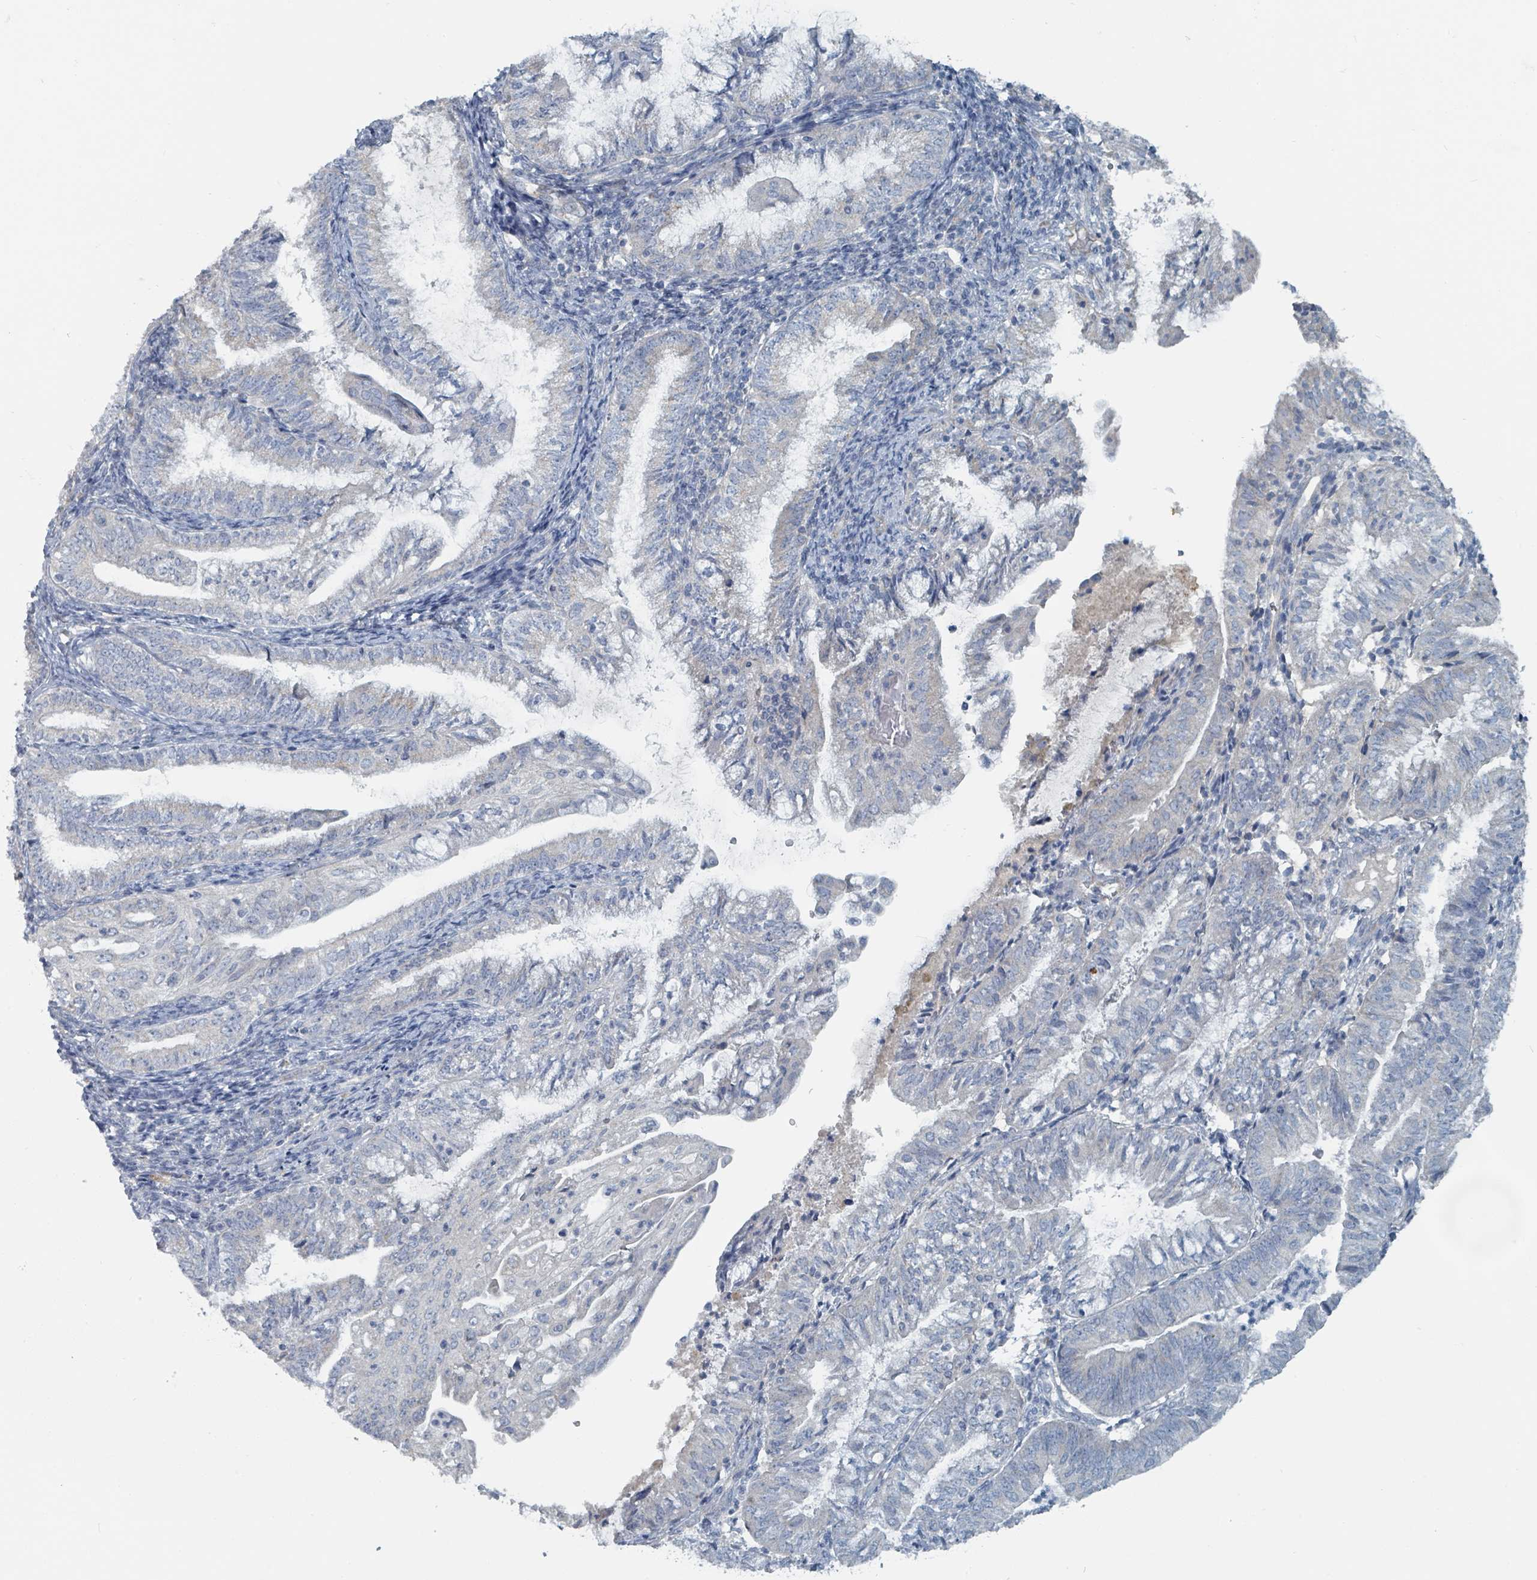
{"staining": {"intensity": "negative", "quantity": "none", "location": "none"}, "tissue": "endometrial cancer", "cell_type": "Tumor cells", "image_type": "cancer", "snomed": [{"axis": "morphology", "description": "Adenocarcinoma, NOS"}, {"axis": "topography", "description": "Endometrium"}], "caption": "DAB immunohistochemical staining of human endometrial adenocarcinoma demonstrates no significant staining in tumor cells. (Brightfield microscopy of DAB (3,3'-diaminobenzidine) immunohistochemistry at high magnification).", "gene": "RASA4", "patient": {"sex": "female", "age": 55}}